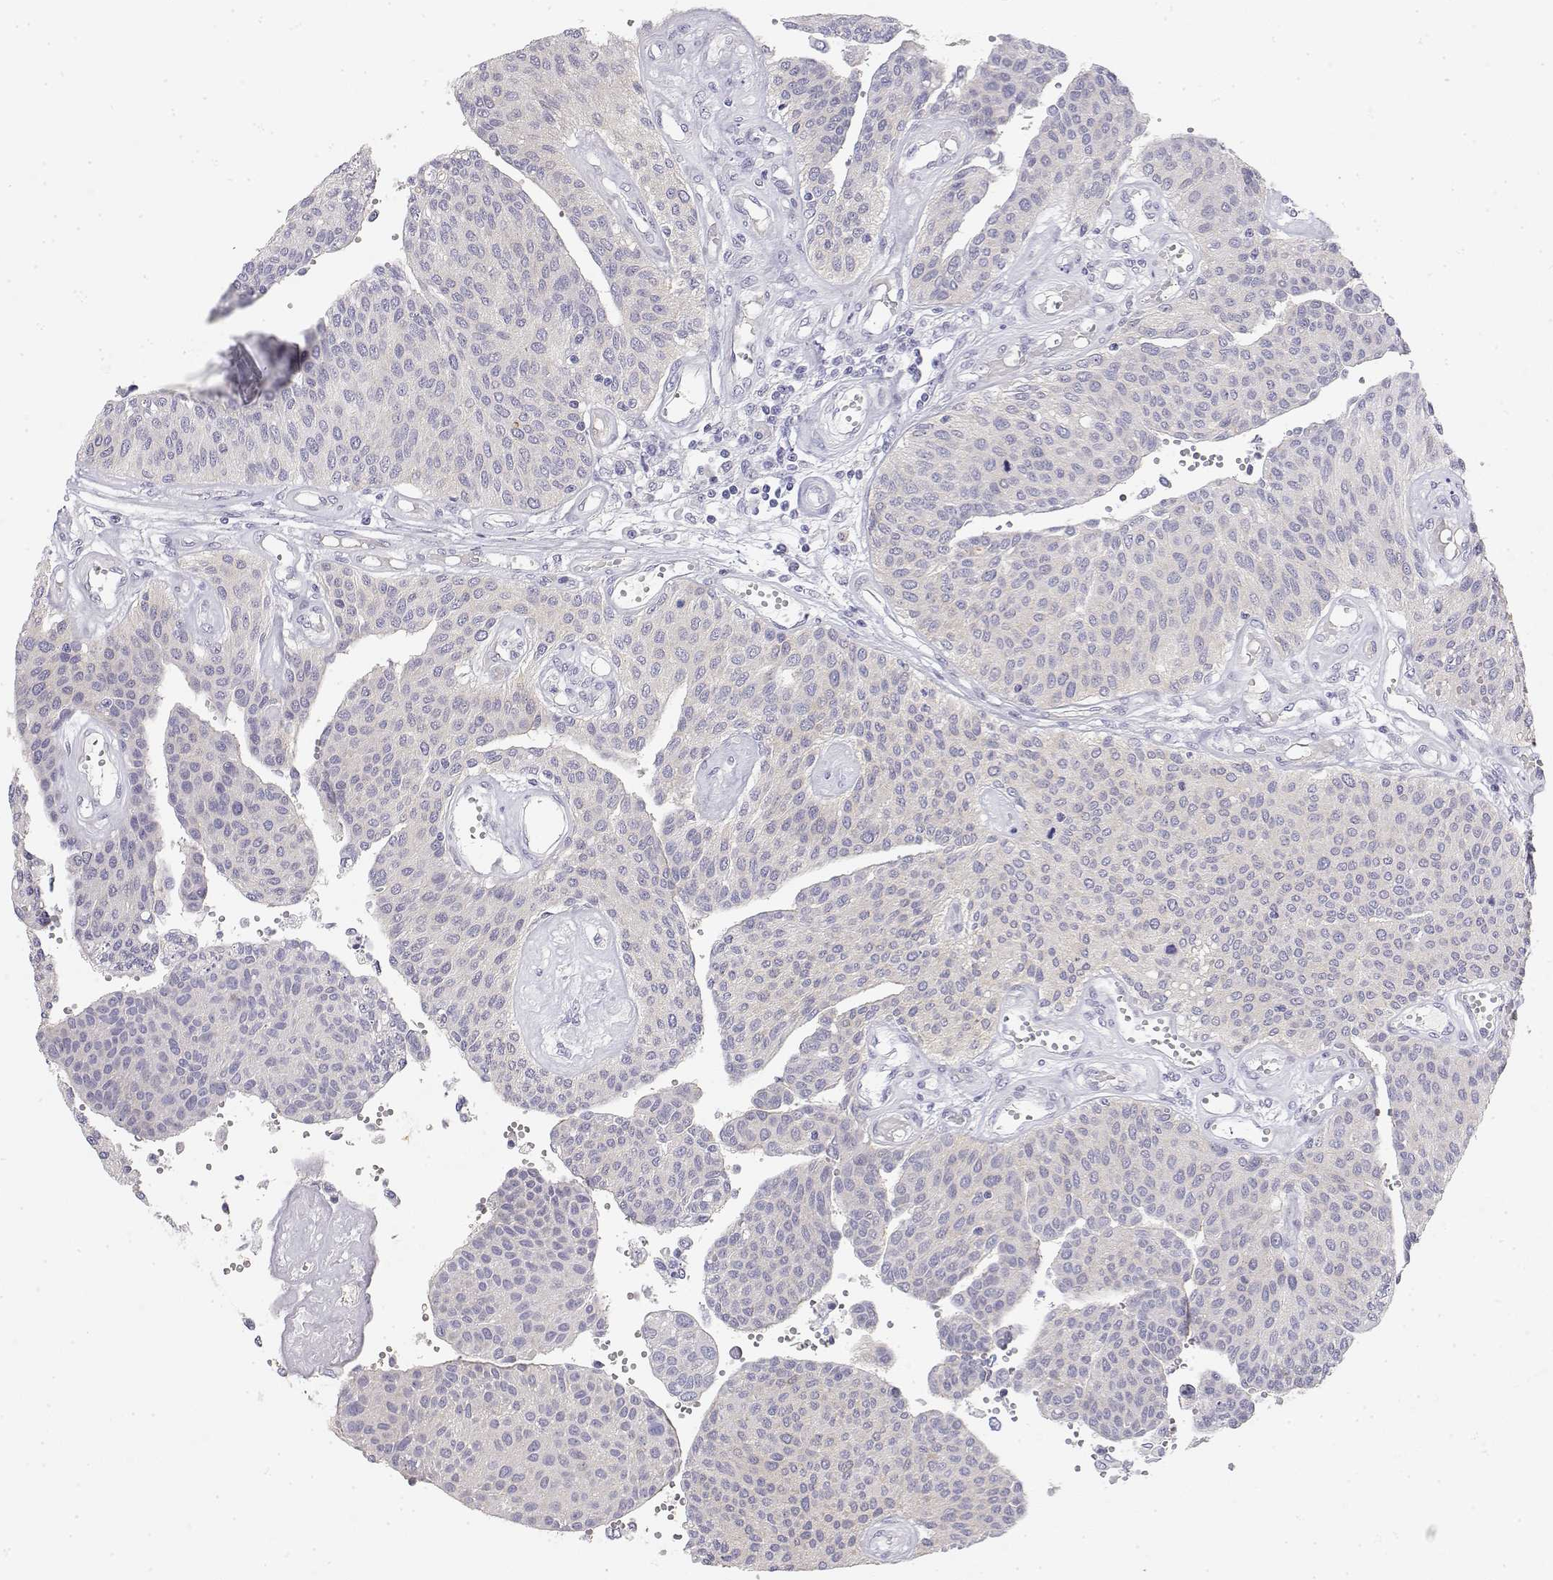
{"staining": {"intensity": "negative", "quantity": "none", "location": "none"}, "tissue": "urothelial cancer", "cell_type": "Tumor cells", "image_type": "cancer", "snomed": [{"axis": "morphology", "description": "Urothelial carcinoma, NOS"}, {"axis": "topography", "description": "Urinary bladder"}], "caption": "Micrograph shows no protein expression in tumor cells of urothelial cancer tissue. The staining was performed using DAB (3,3'-diaminobenzidine) to visualize the protein expression in brown, while the nuclei were stained in blue with hematoxylin (Magnification: 20x).", "gene": "MISP", "patient": {"sex": "male", "age": 55}}